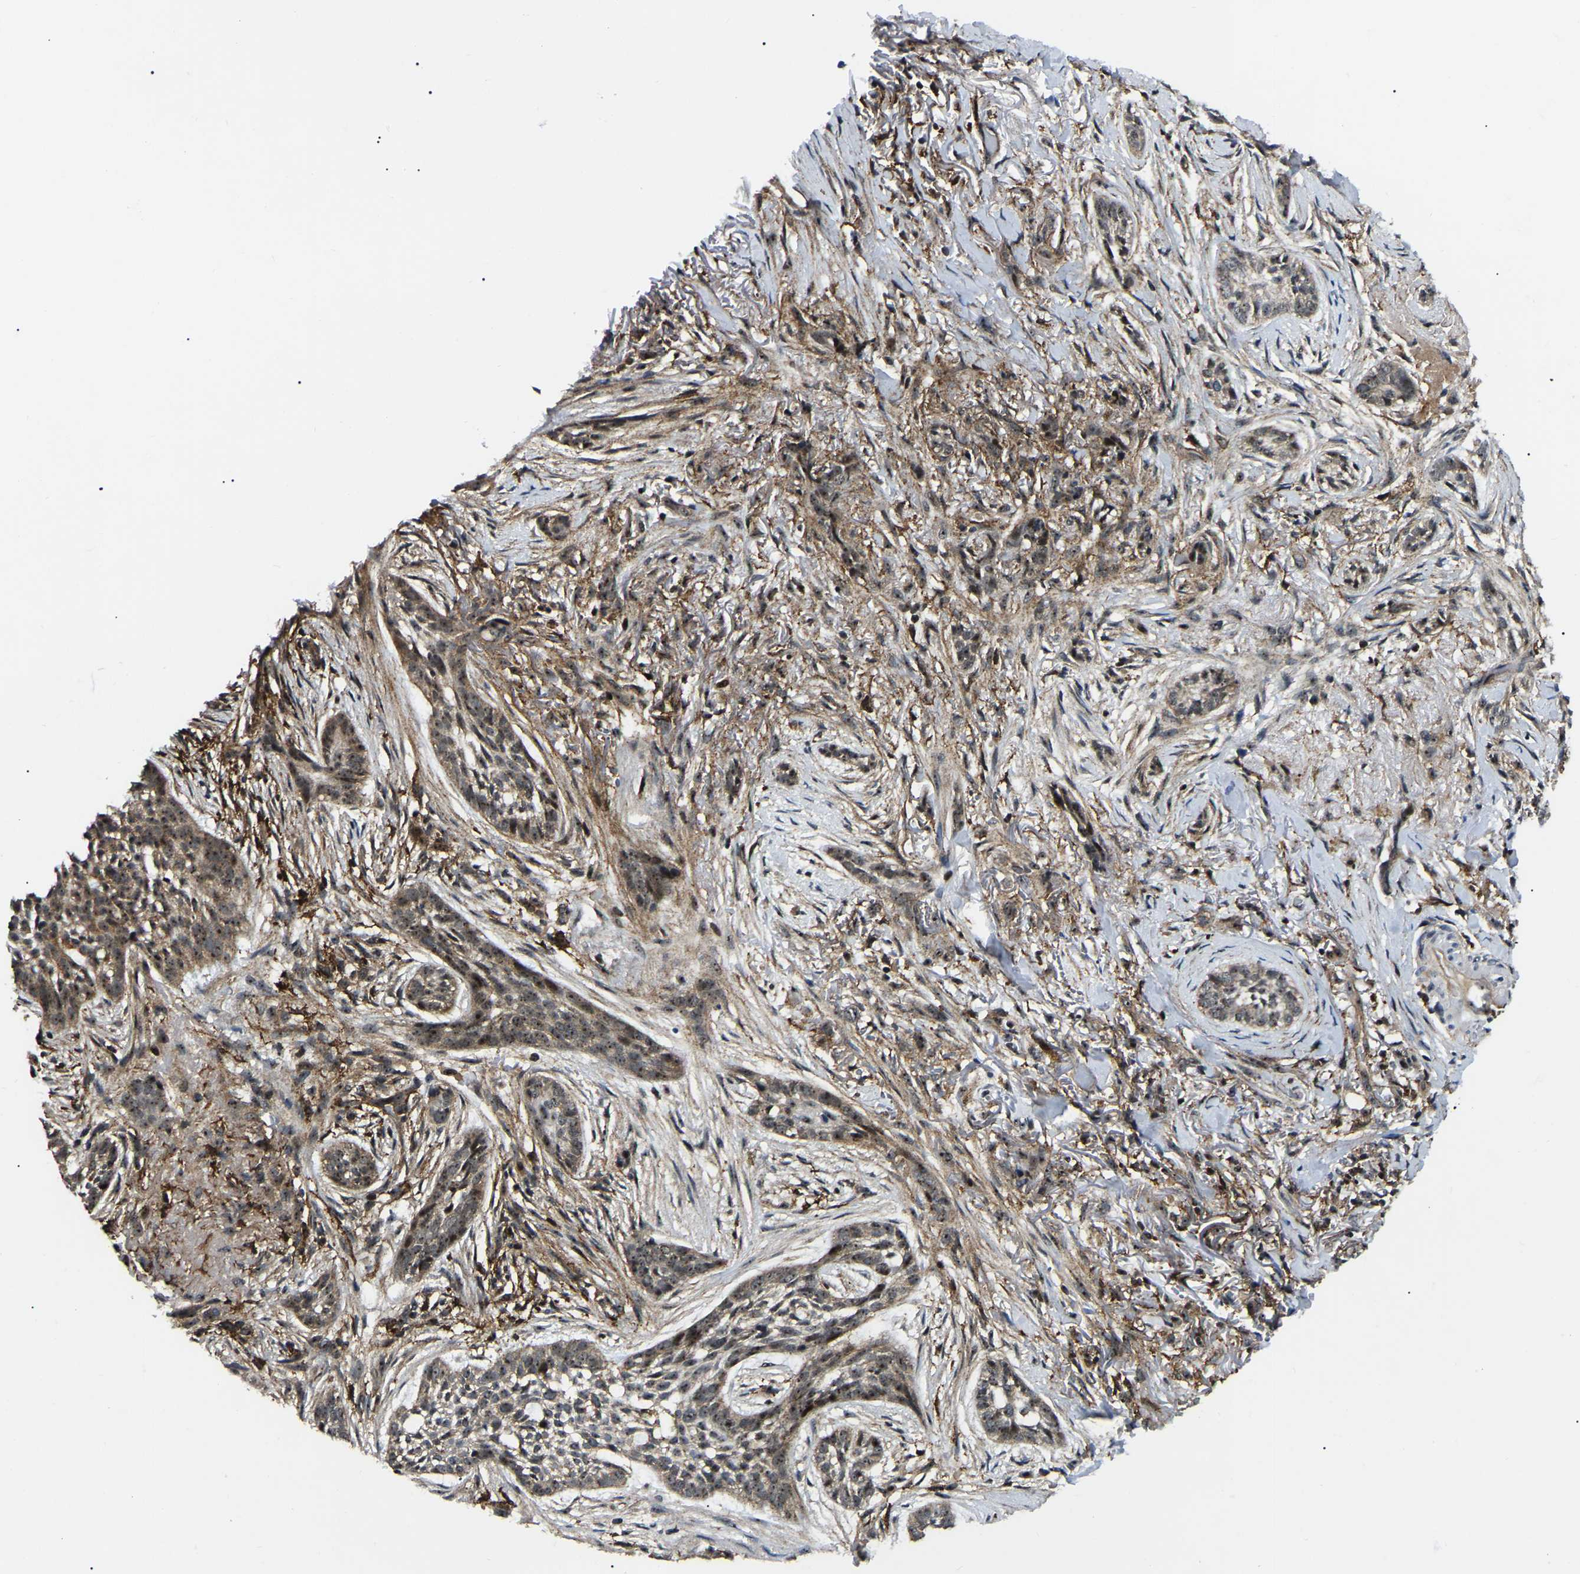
{"staining": {"intensity": "moderate", "quantity": ">75%", "location": "cytoplasmic/membranous,nuclear"}, "tissue": "skin cancer", "cell_type": "Tumor cells", "image_type": "cancer", "snomed": [{"axis": "morphology", "description": "Basal cell carcinoma"}, {"axis": "topography", "description": "Skin"}], "caption": "There is medium levels of moderate cytoplasmic/membranous and nuclear staining in tumor cells of skin basal cell carcinoma, as demonstrated by immunohistochemical staining (brown color).", "gene": "RRP1B", "patient": {"sex": "female", "age": 88}}